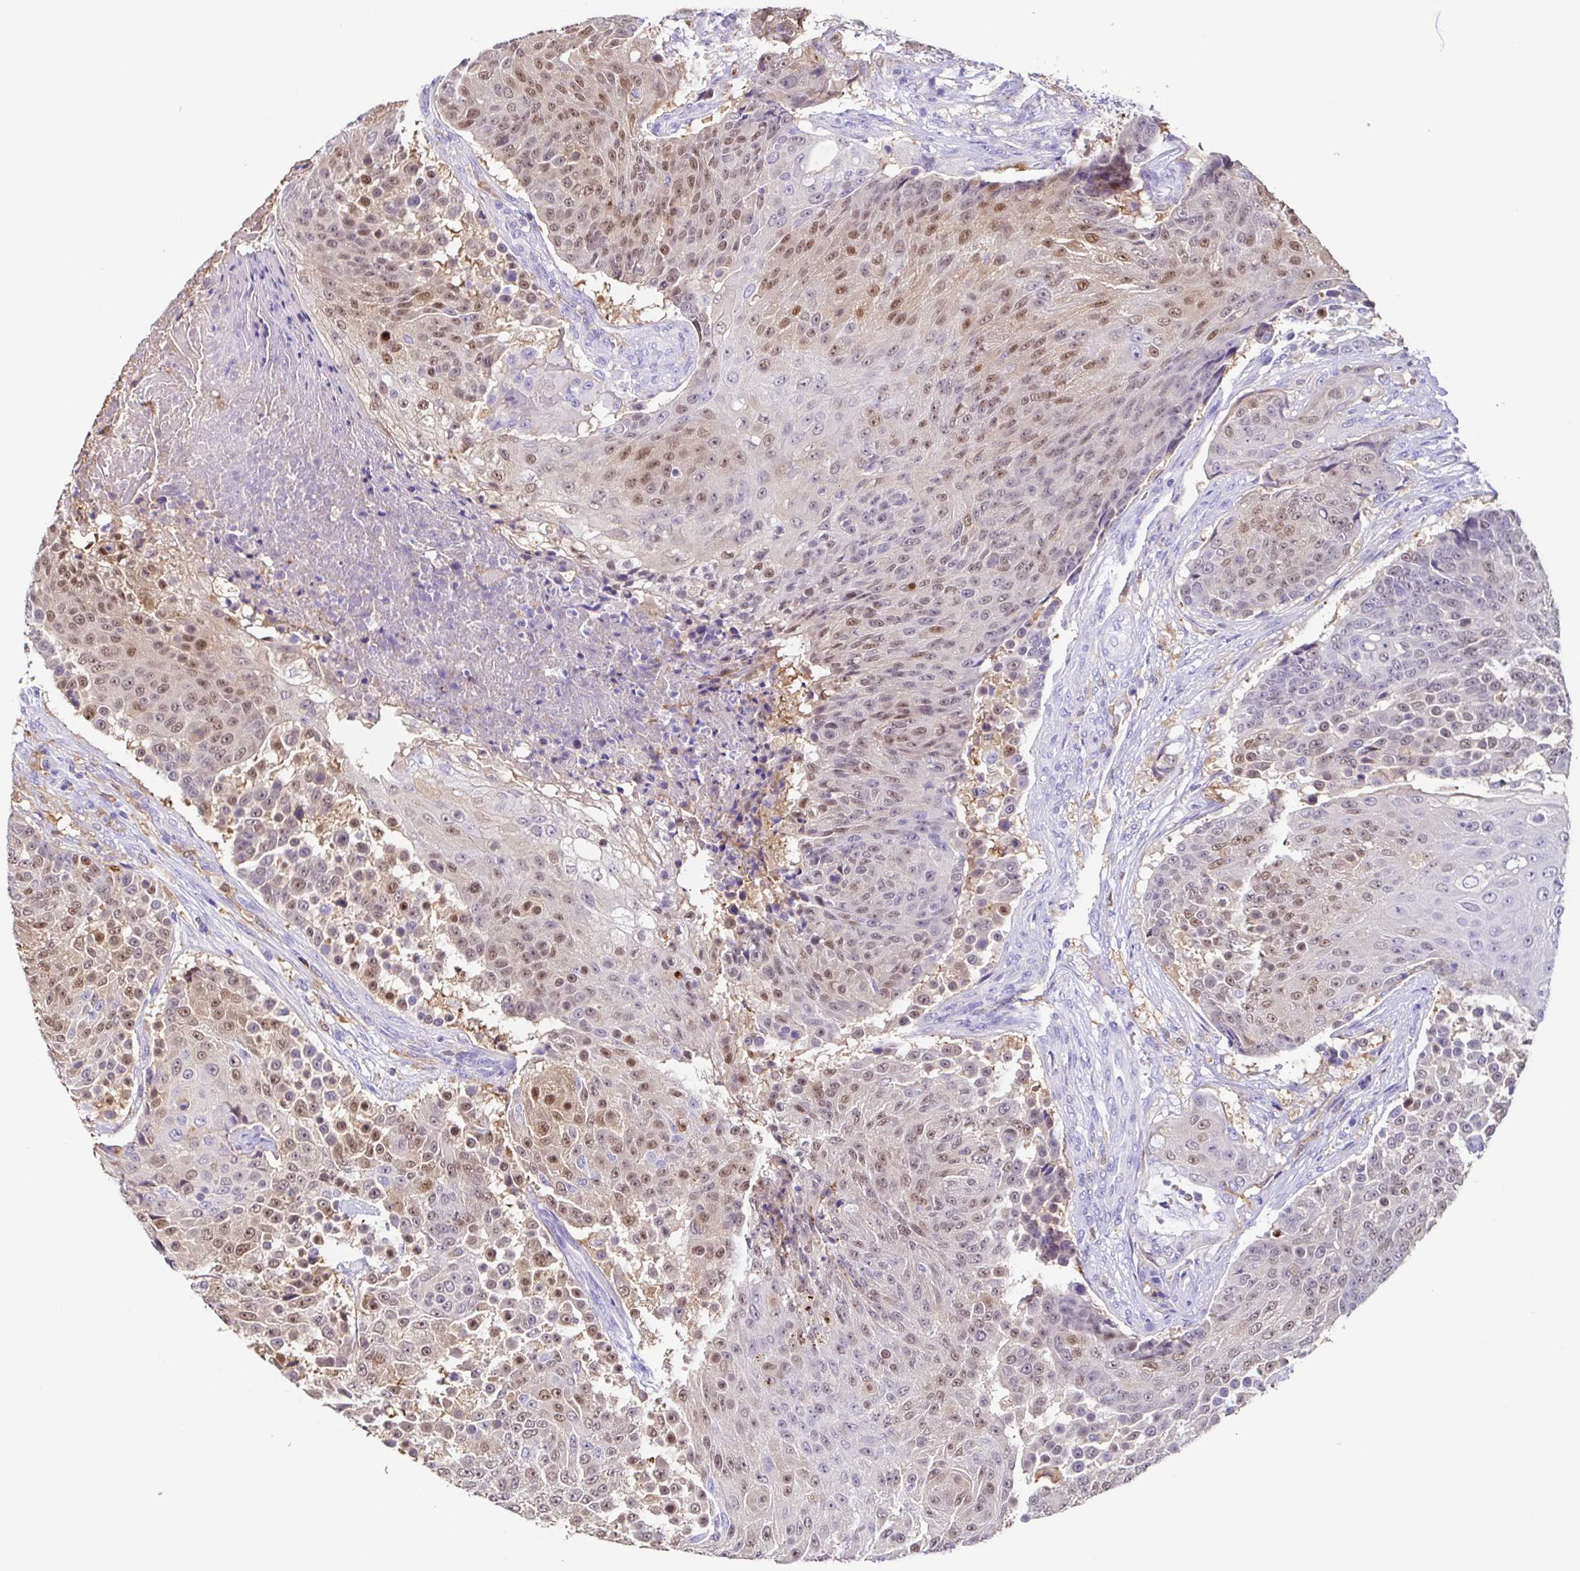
{"staining": {"intensity": "moderate", "quantity": "25%-75%", "location": "nuclear"}, "tissue": "urothelial cancer", "cell_type": "Tumor cells", "image_type": "cancer", "snomed": [{"axis": "morphology", "description": "Urothelial carcinoma, High grade"}, {"axis": "topography", "description": "Urinary bladder"}], "caption": "This image displays immunohistochemistry staining of human urothelial carcinoma (high-grade), with medium moderate nuclear positivity in approximately 25%-75% of tumor cells.", "gene": "ANXA10", "patient": {"sex": "female", "age": 63}}